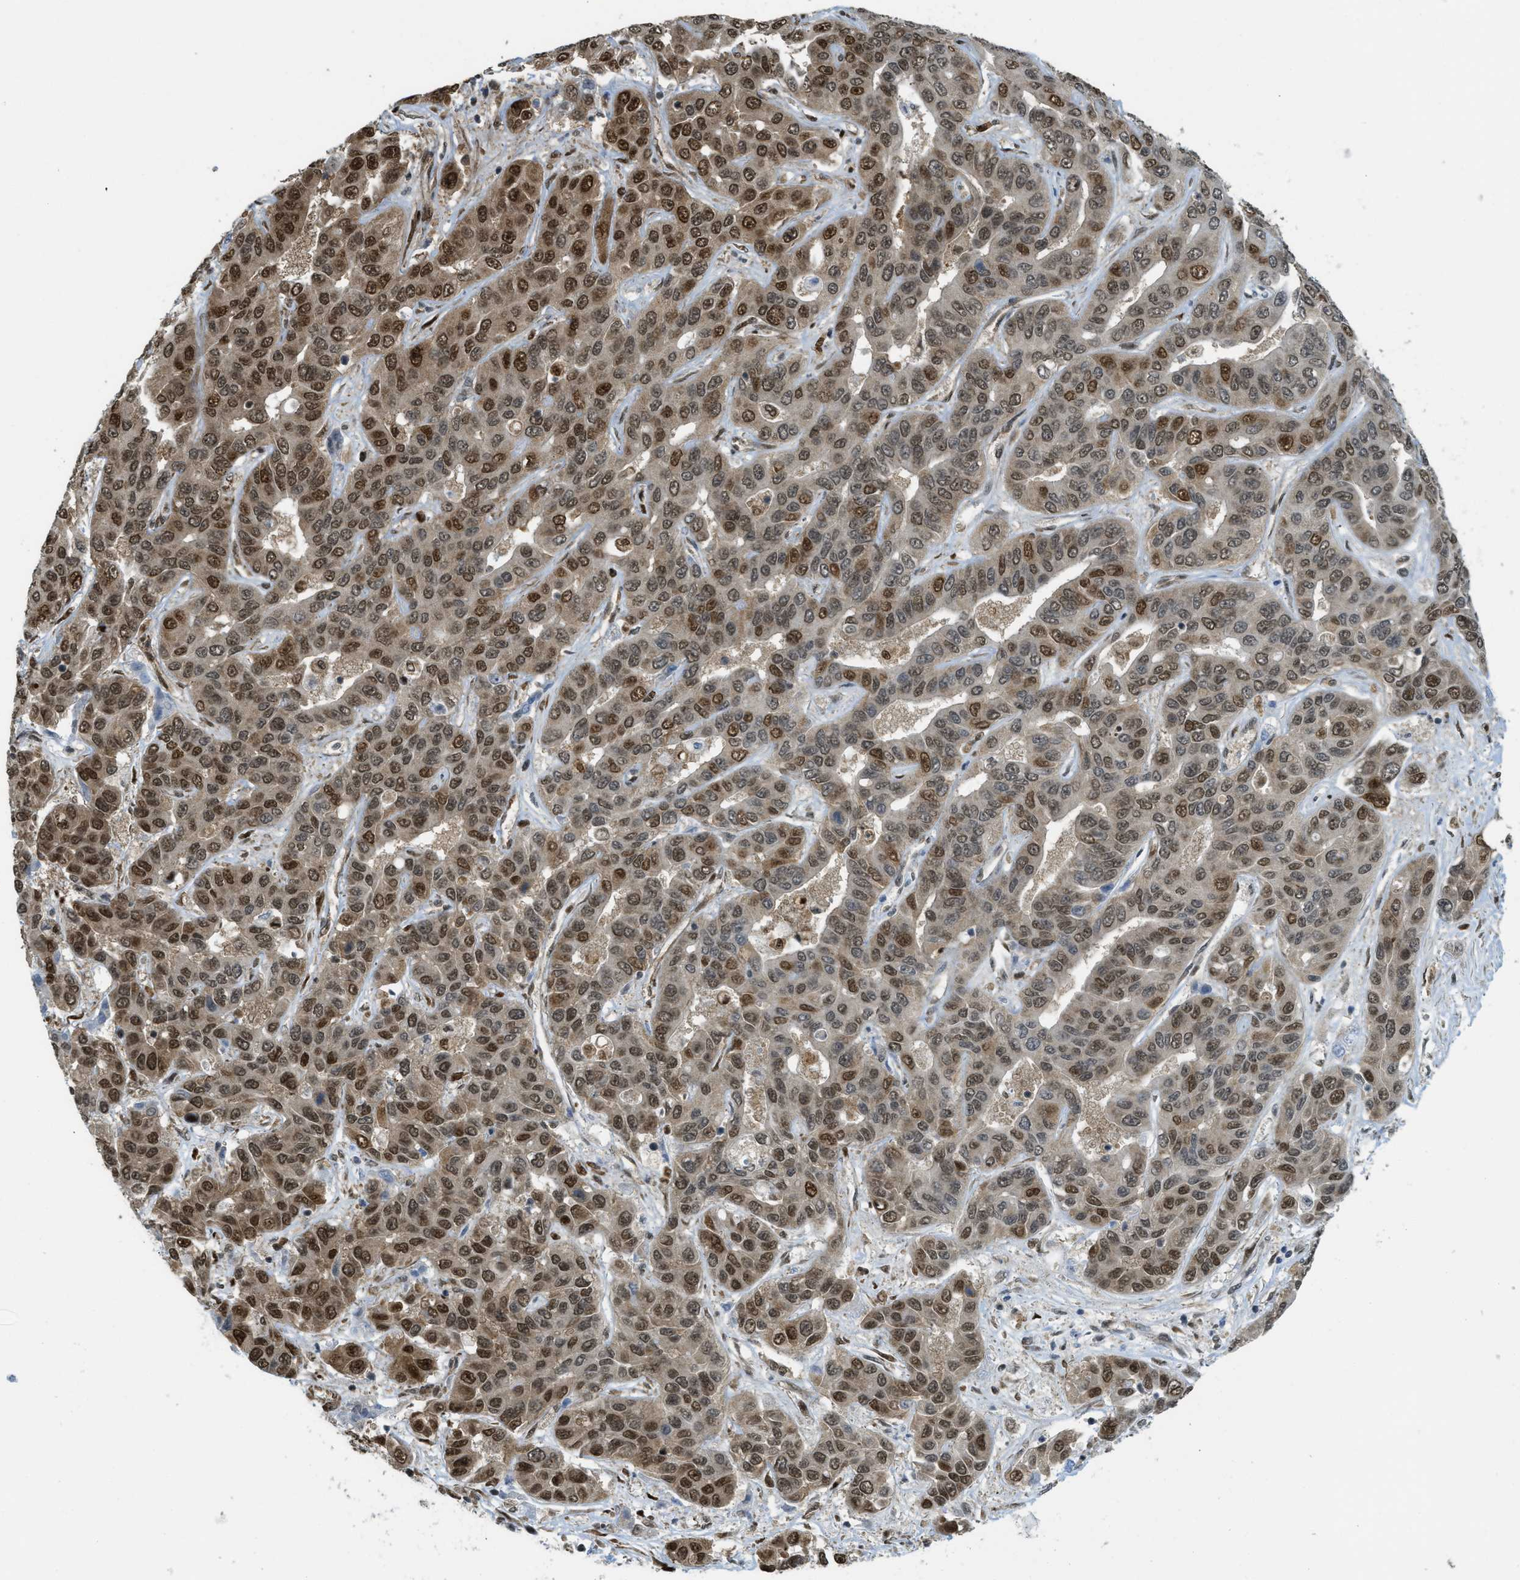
{"staining": {"intensity": "strong", "quantity": "25%-75%", "location": "nuclear"}, "tissue": "liver cancer", "cell_type": "Tumor cells", "image_type": "cancer", "snomed": [{"axis": "morphology", "description": "Cholangiocarcinoma"}, {"axis": "topography", "description": "Liver"}], "caption": "Immunohistochemistry (IHC) micrograph of neoplastic tissue: liver cholangiocarcinoma stained using IHC reveals high levels of strong protein expression localized specifically in the nuclear of tumor cells, appearing as a nuclear brown color.", "gene": "TNPO1", "patient": {"sex": "female", "age": 52}}